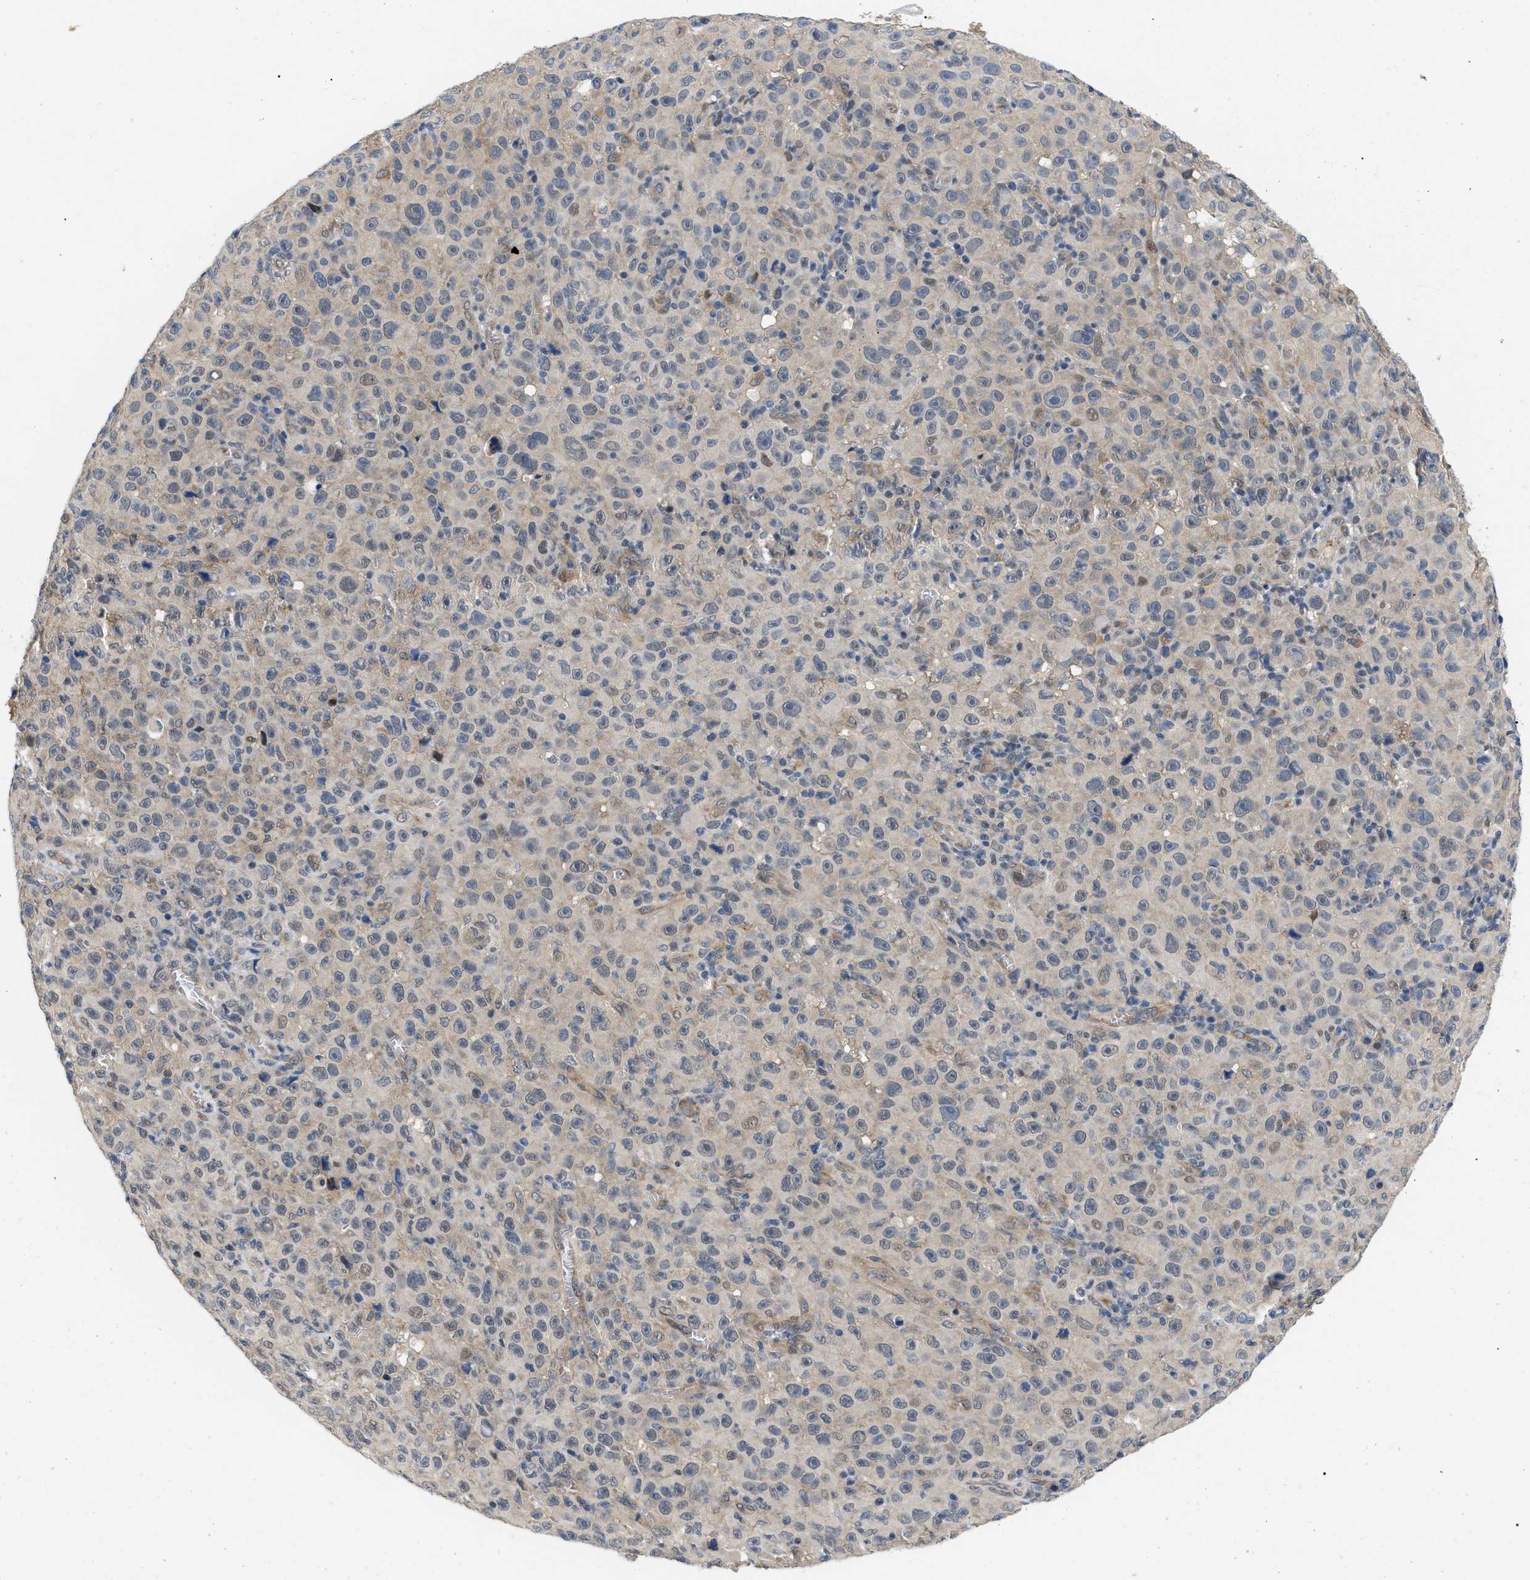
{"staining": {"intensity": "weak", "quantity": "25%-75%", "location": "cytoplasmic/membranous"}, "tissue": "melanoma", "cell_type": "Tumor cells", "image_type": "cancer", "snomed": [{"axis": "morphology", "description": "Malignant melanoma, NOS"}, {"axis": "topography", "description": "Skin"}], "caption": "A micrograph of malignant melanoma stained for a protein reveals weak cytoplasmic/membranous brown staining in tumor cells.", "gene": "GARRE1", "patient": {"sex": "female", "age": 82}}